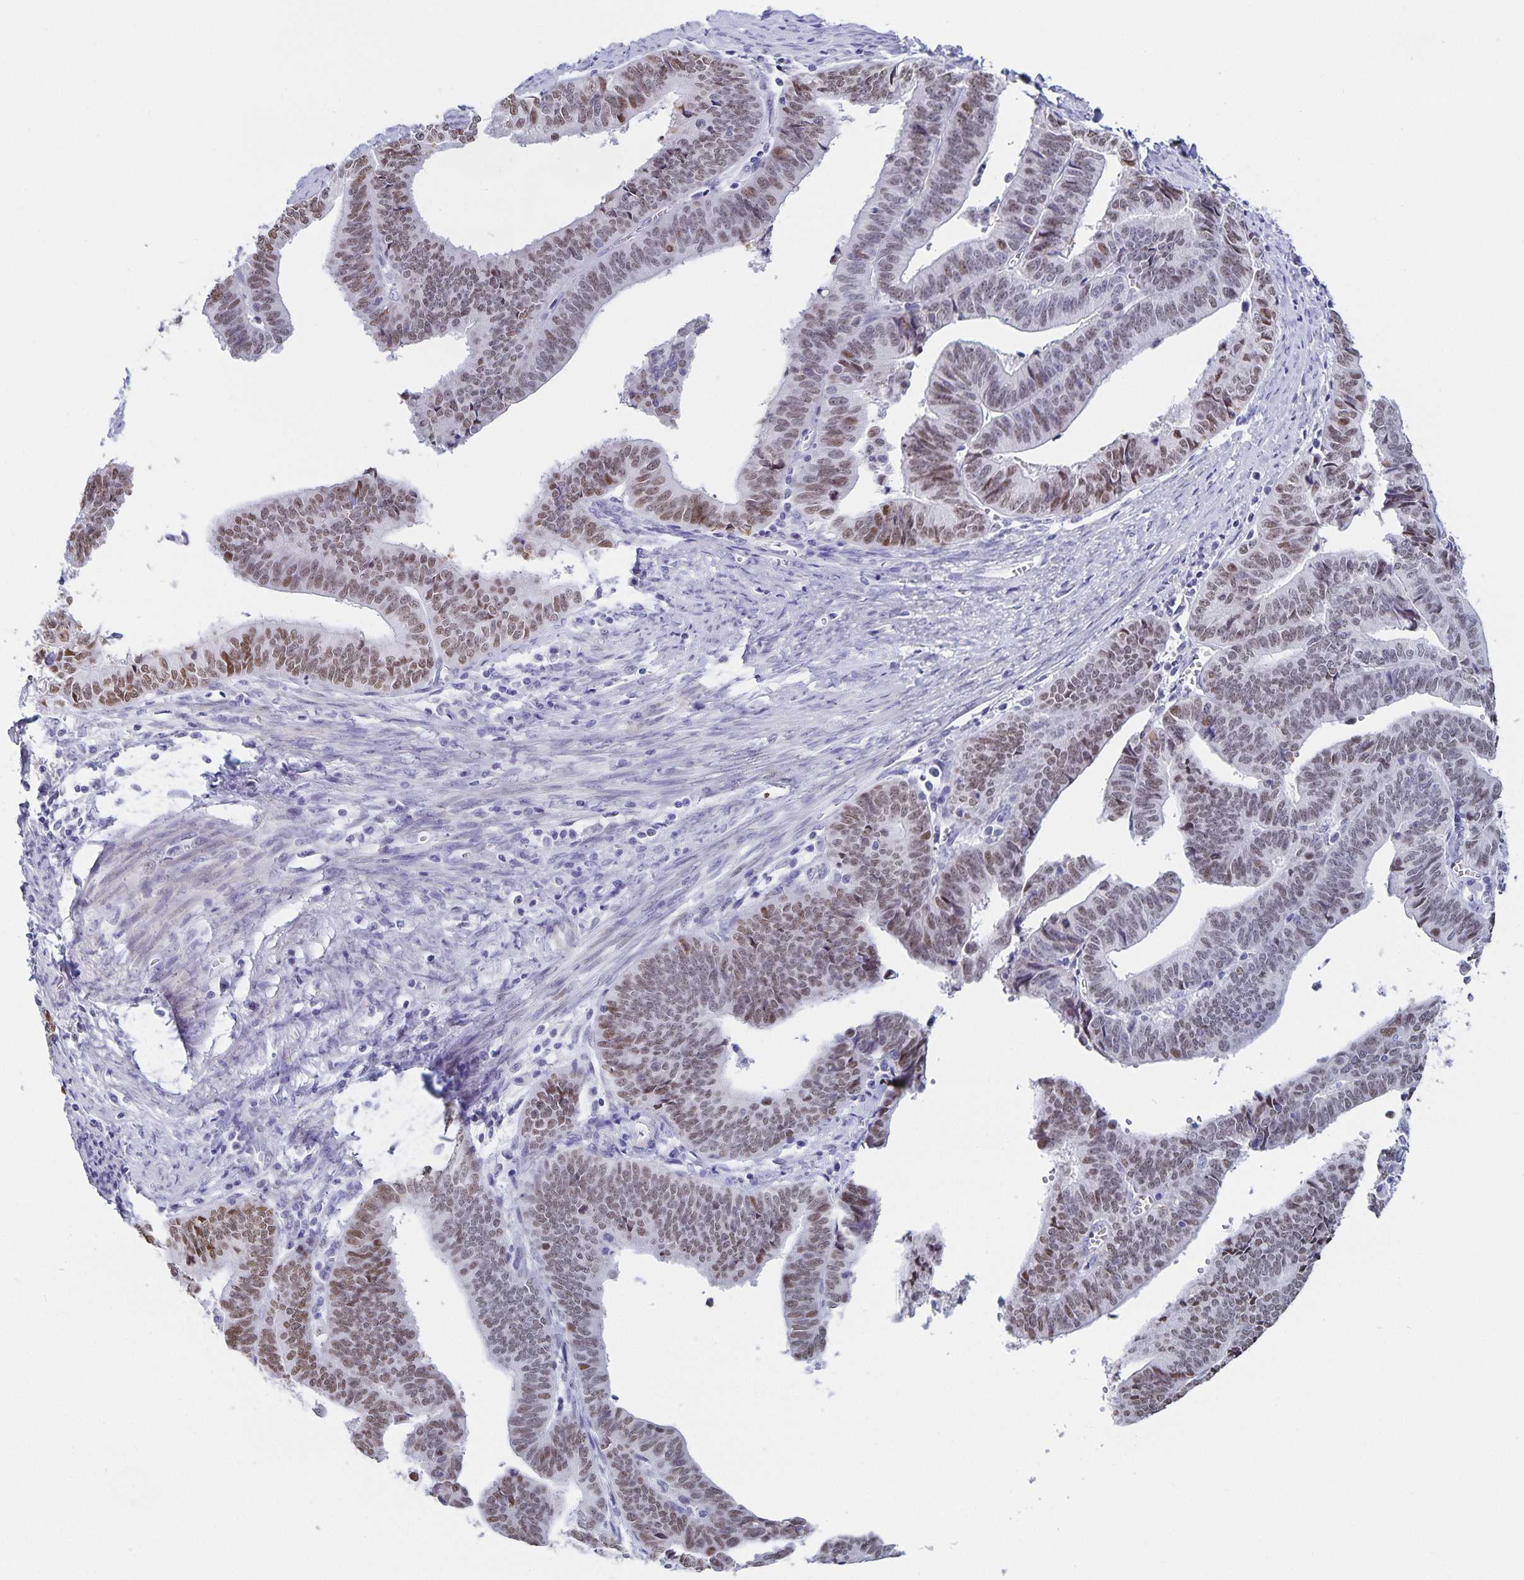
{"staining": {"intensity": "moderate", "quantity": ">75%", "location": "nuclear"}, "tissue": "endometrial cancer", "cell_type": "Tumor cells", "image_type": "cancer", "snomed": [{"axis": "morphology", "description": "Adenocarcinoma, NOS"}, {"axis": "topography", "description": "Endometrium"}], "caption": "A brown stain highlights moderate nuclear positivity of a protein in human endometrial cancer tumor cells.", "gene": "HMGB3", "patient": {"sex": "female", "age": 65}}